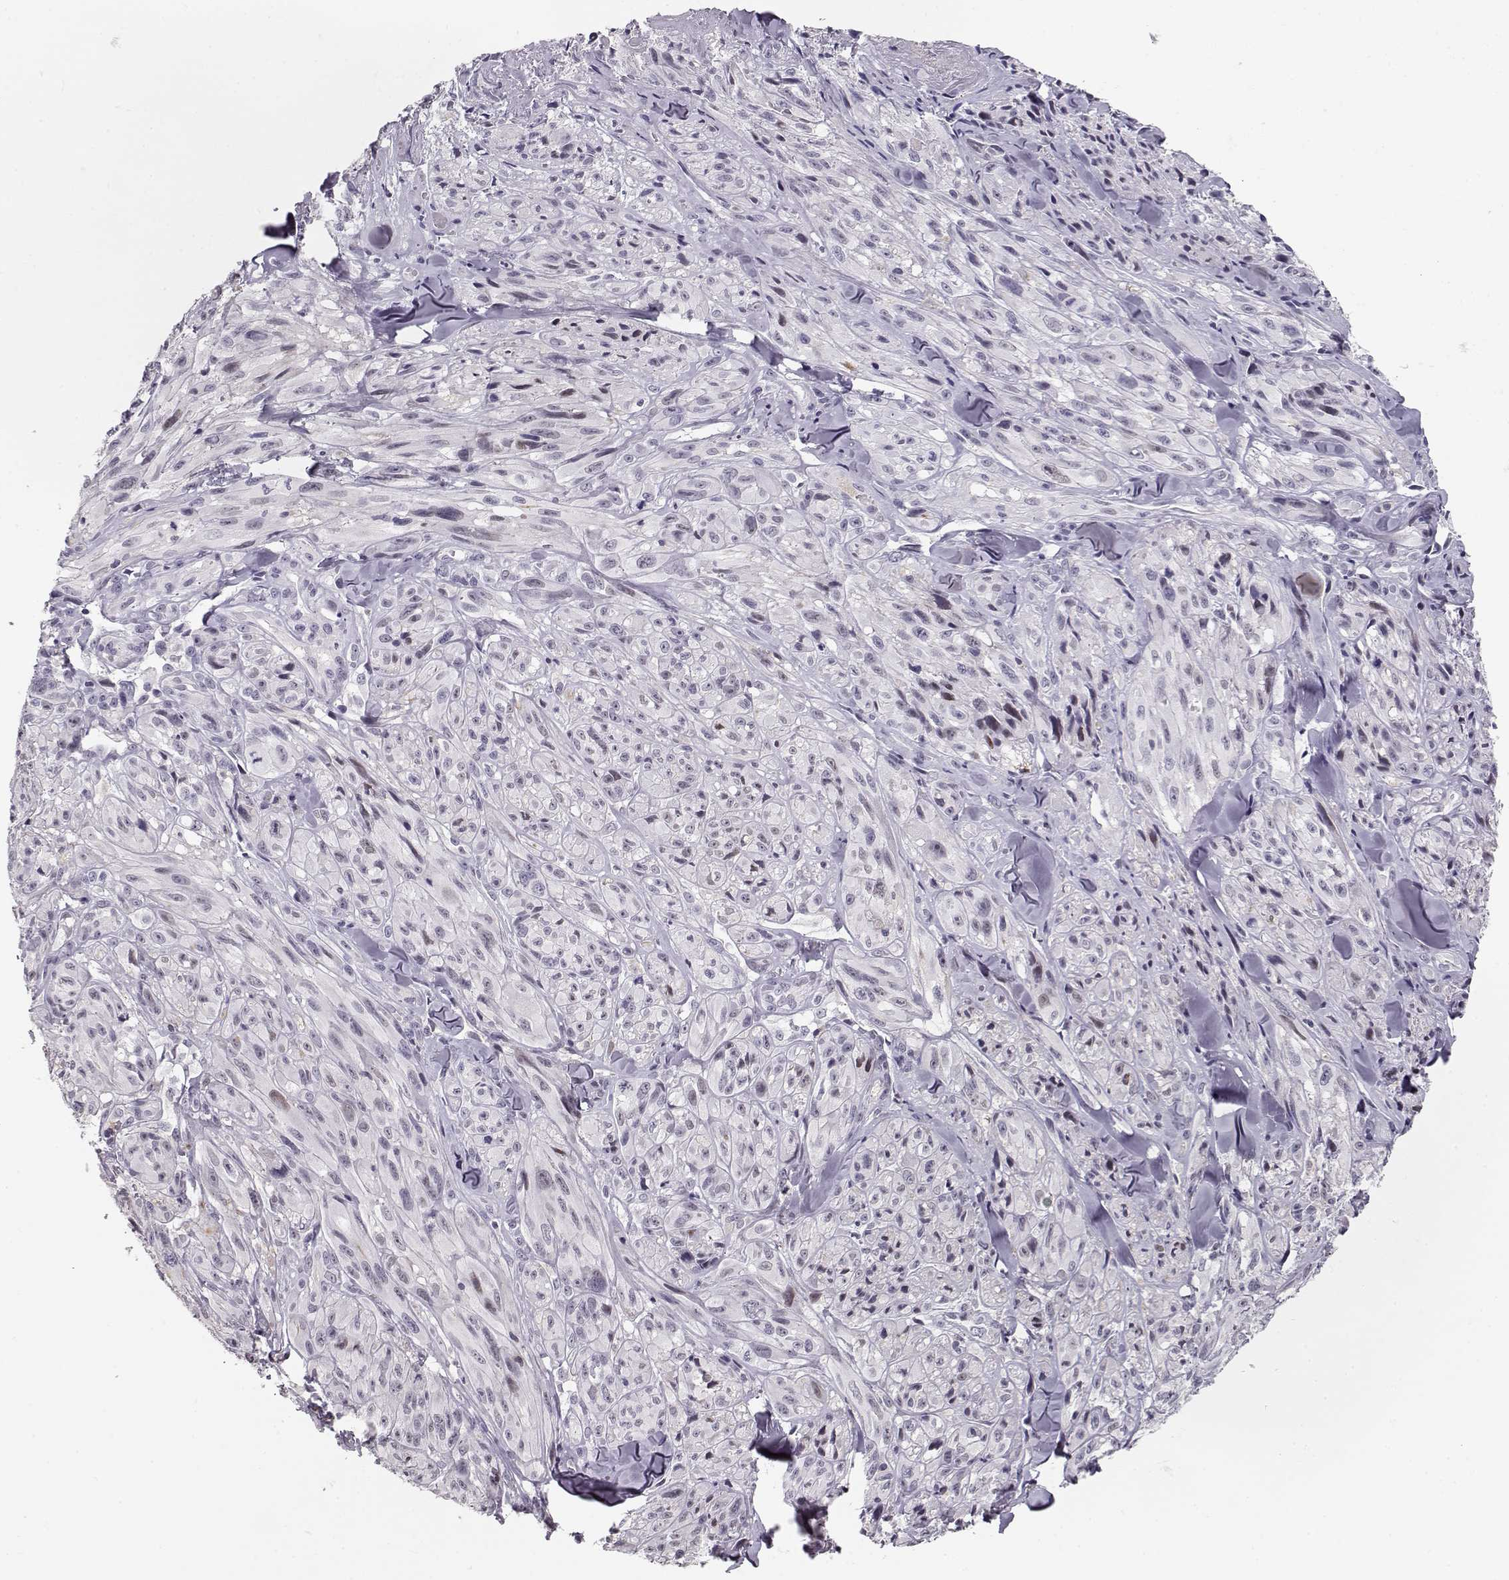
{"staining": {"intensity": "negative", "quantity": "none", "location": "none"}, "tissue": "melanoma", "cell_type": "Tumor cells", "image_type": "cancer", "snomed": [{"axis": "morphology", "description": "Malignant melanoma, NOS"}, {"axis": "topography", "description": "Skin"}], "caption": "An IHC micrograph of malignant melanoma is shown. There is no staining in tumor cells of malignant melanoma.", "gene": "TEPP", "patient": {"sex": "male", "age": 67}}